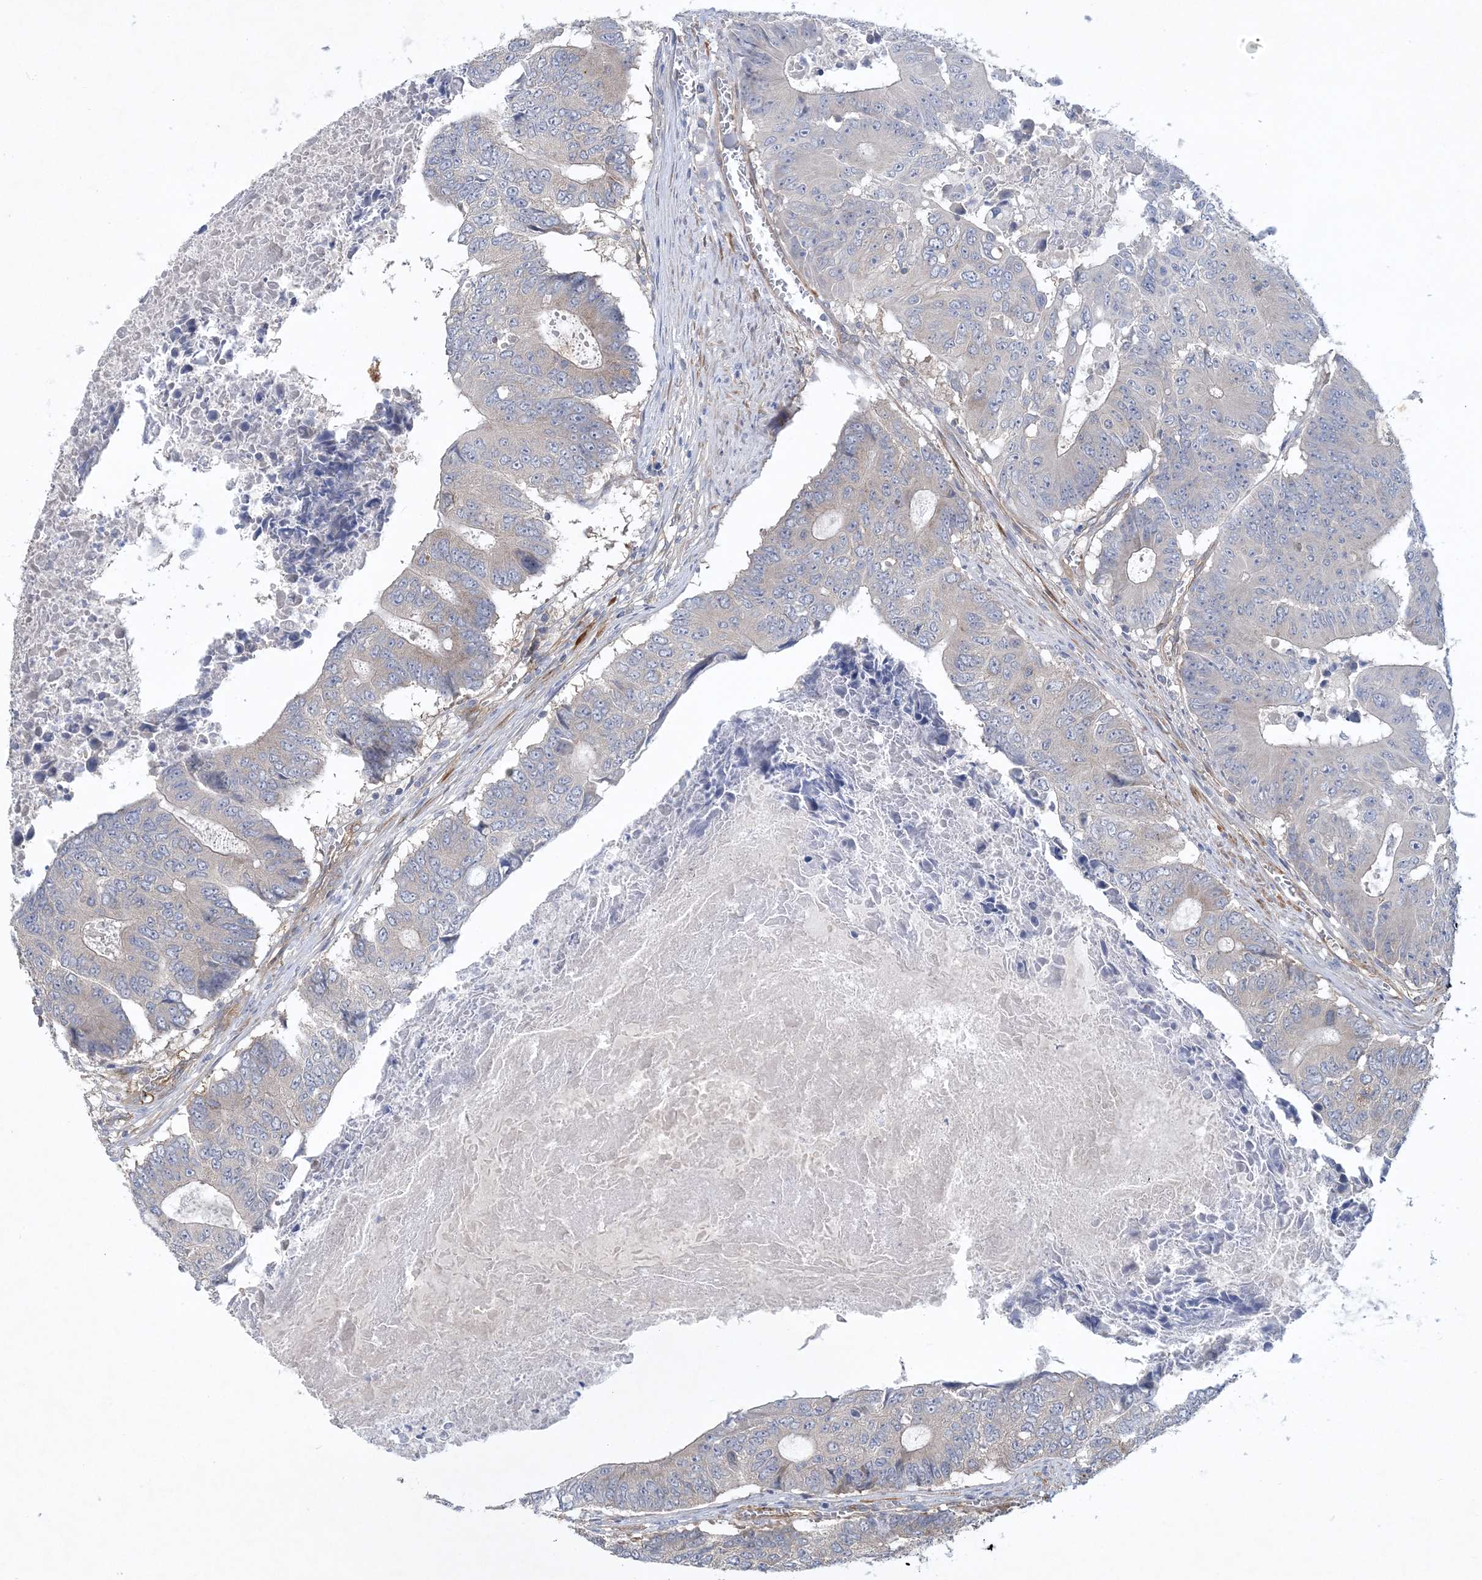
{"staining": {"intensity": "negative", "quantity": "none", "location": "none"}, "tissue": "colorectal cancer", "cell_type": "Tumor cells", "image_type": "cancer", "snomed": [{"axis": "morphology", "description": "Adenocarcinoma, NOS"}, {"axis": "topography", "description": "Colon"}], "caption": "Immunohistochemistry (IHC) of human colorectal cancer (adenocarcinoma) shows no staining in tumor cells. (Brightfield microscopy of DAB (3,3'-diaminobenzidine) immunohistochemistry at high magnification).", "gene": "MAP4K5", "patient": {"sex": "male", "age": 87}}